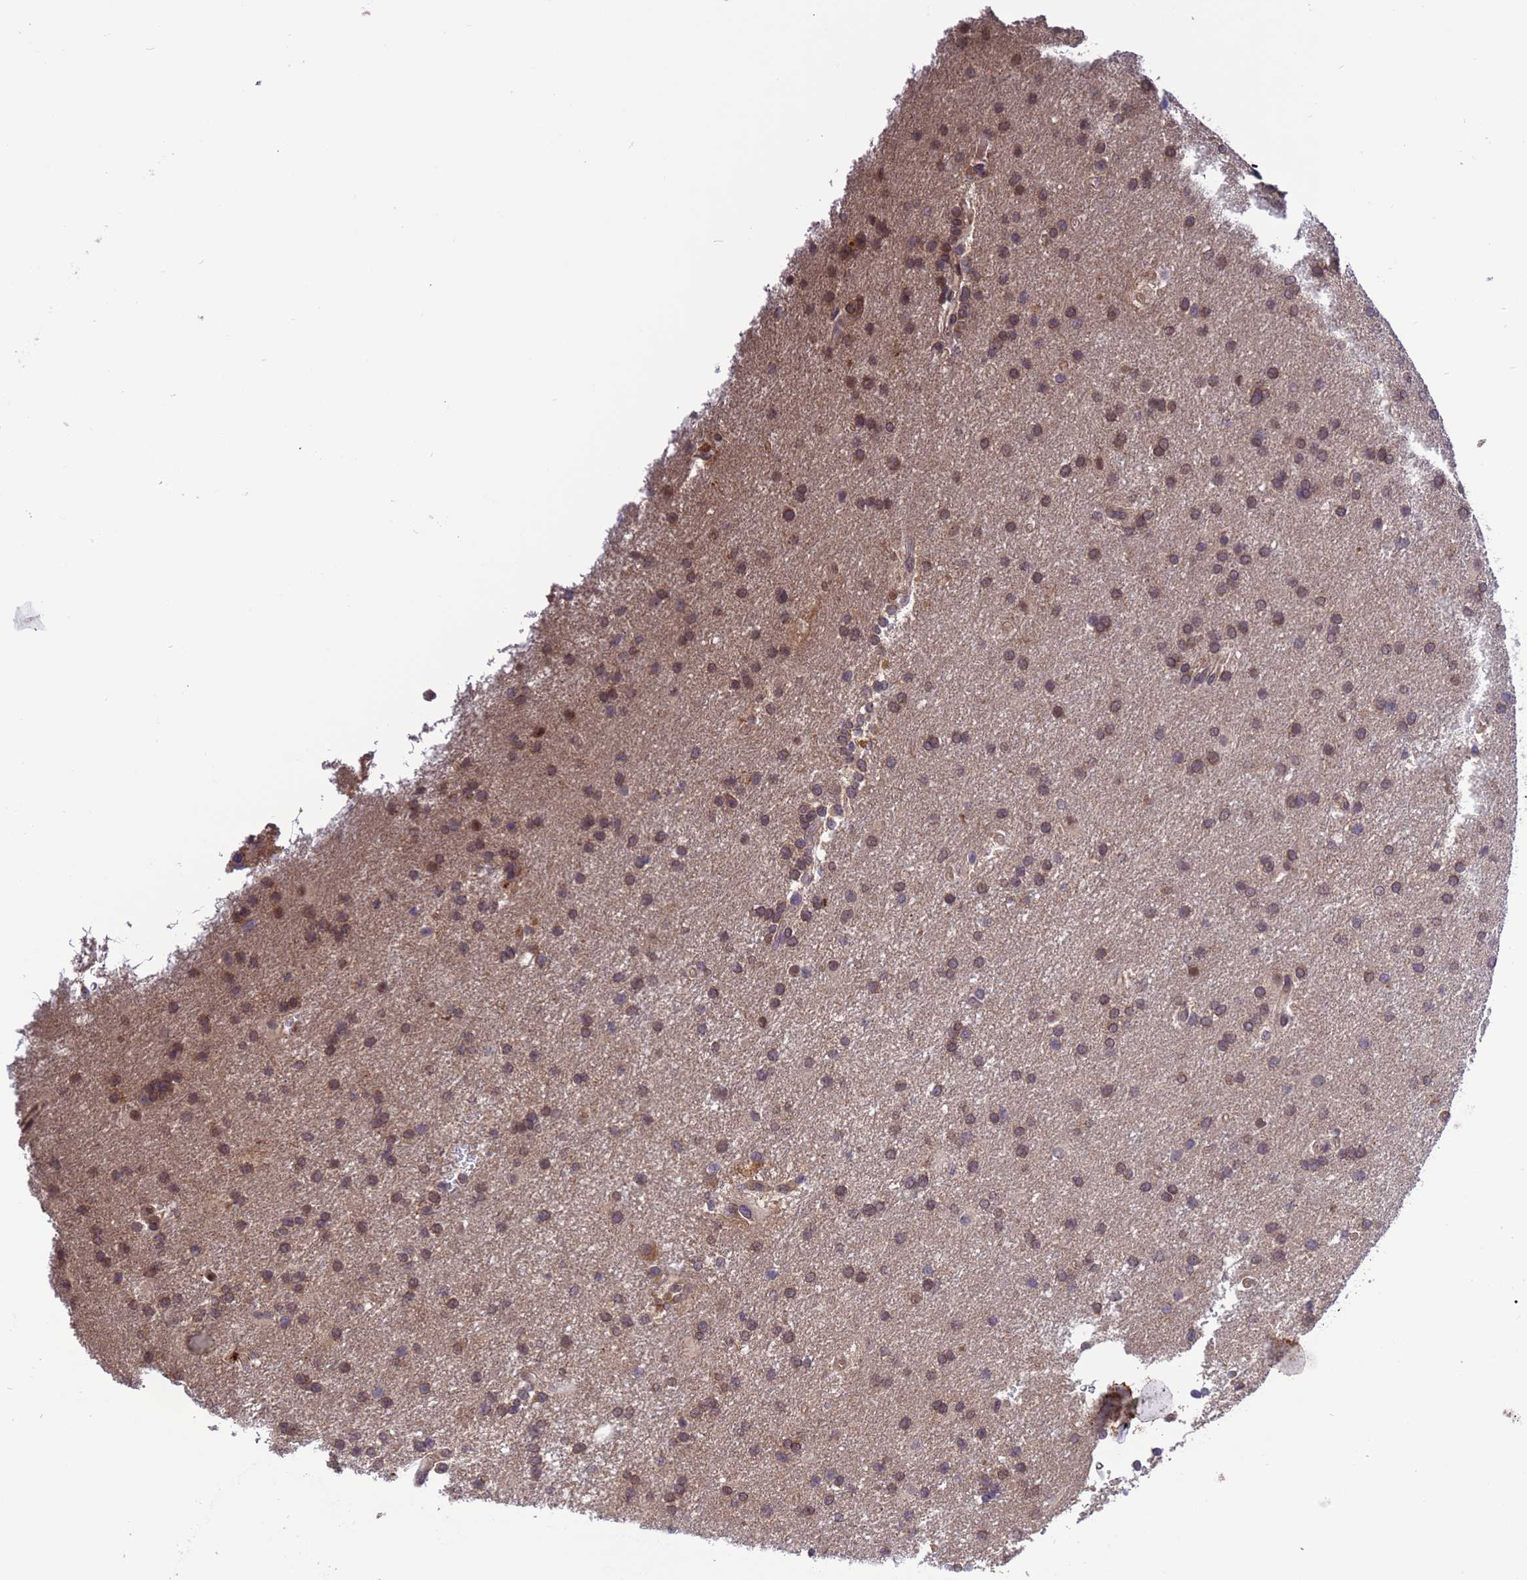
{"staining": {"intensity": "moderate", "quantity": ">75%", "location": "cytoplasmic/membranous,nuclear"}, "tissue": "glioma", "cell_type": "Tumor cells", "image_type": "cancer", "snomed": [{"axis": "morphology", "description": "Glioma, malignant, Low grade"}, {"axis": "topography", "description": "Brain"}], "caption": "Immunohistochemistry (IHC) of human glioma displays medium levels of moderate cytoplasmic/membranous and nuclear staining in approximately >75% of tumor cells.", "gene": "ZFP69B", "patient": {"sex": "male", "age": 66}}